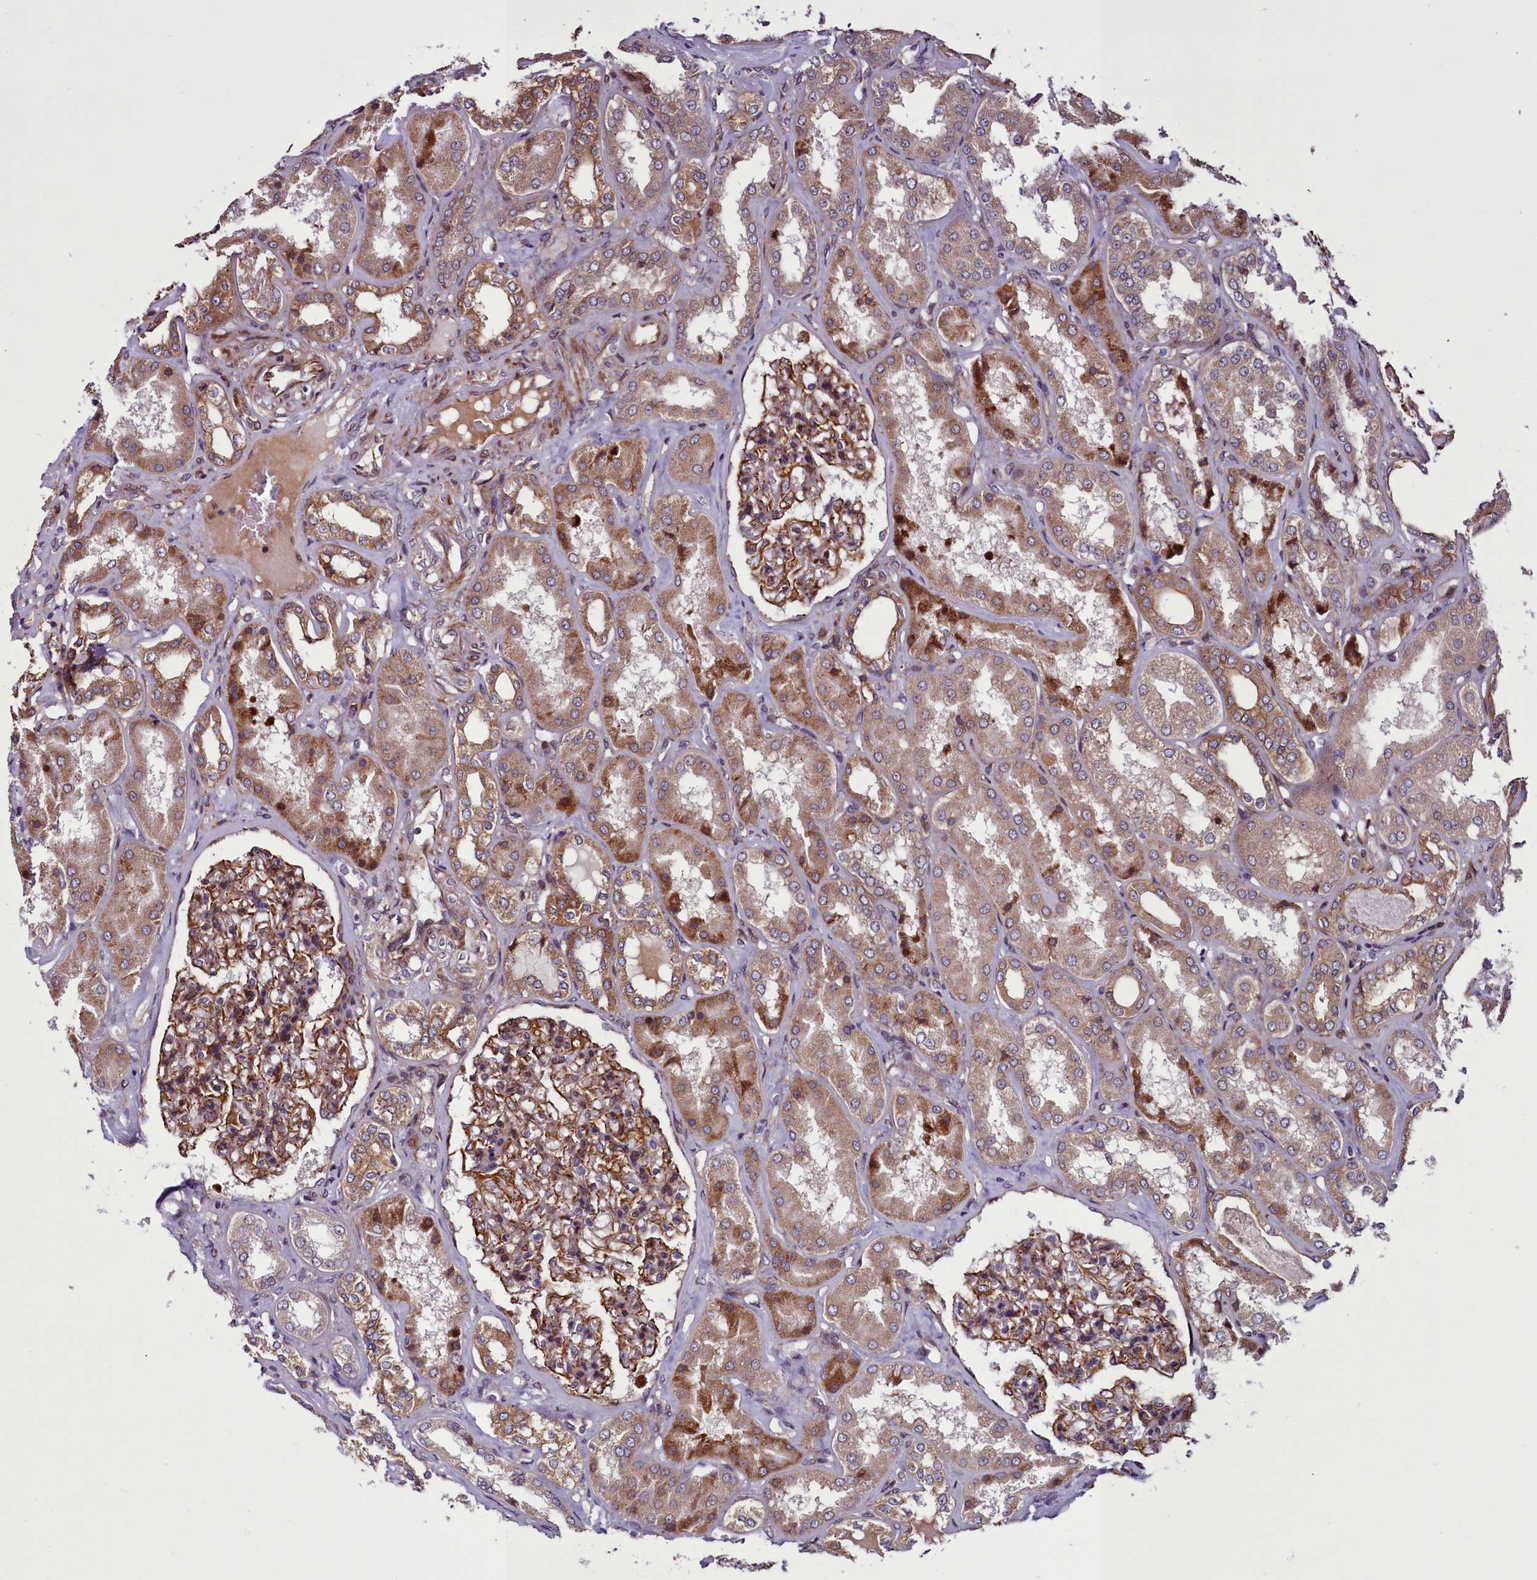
{"staining": {"intensity": "strong", "quantity": "25%-75%", "location": "cytoplasmic/membranous"}, "tissue": "kidney", "cell_type": "Cells in glomeruli", "image_type": "normal", "snomed": [{"axis": "morphology", "description": "Normal tissue, NOS"}, {"axis": "topography", "description": "Kidney"}], "caption": "Immunohistochemical staining of normal human kidney demonstrates 25%-75% levels of strong cytoplasmic/membranous protein expression in about 25%-75% of cells in glomeruli.", "gene": "MCRIP1", "patient": {"sex": "female", "age": 56}}